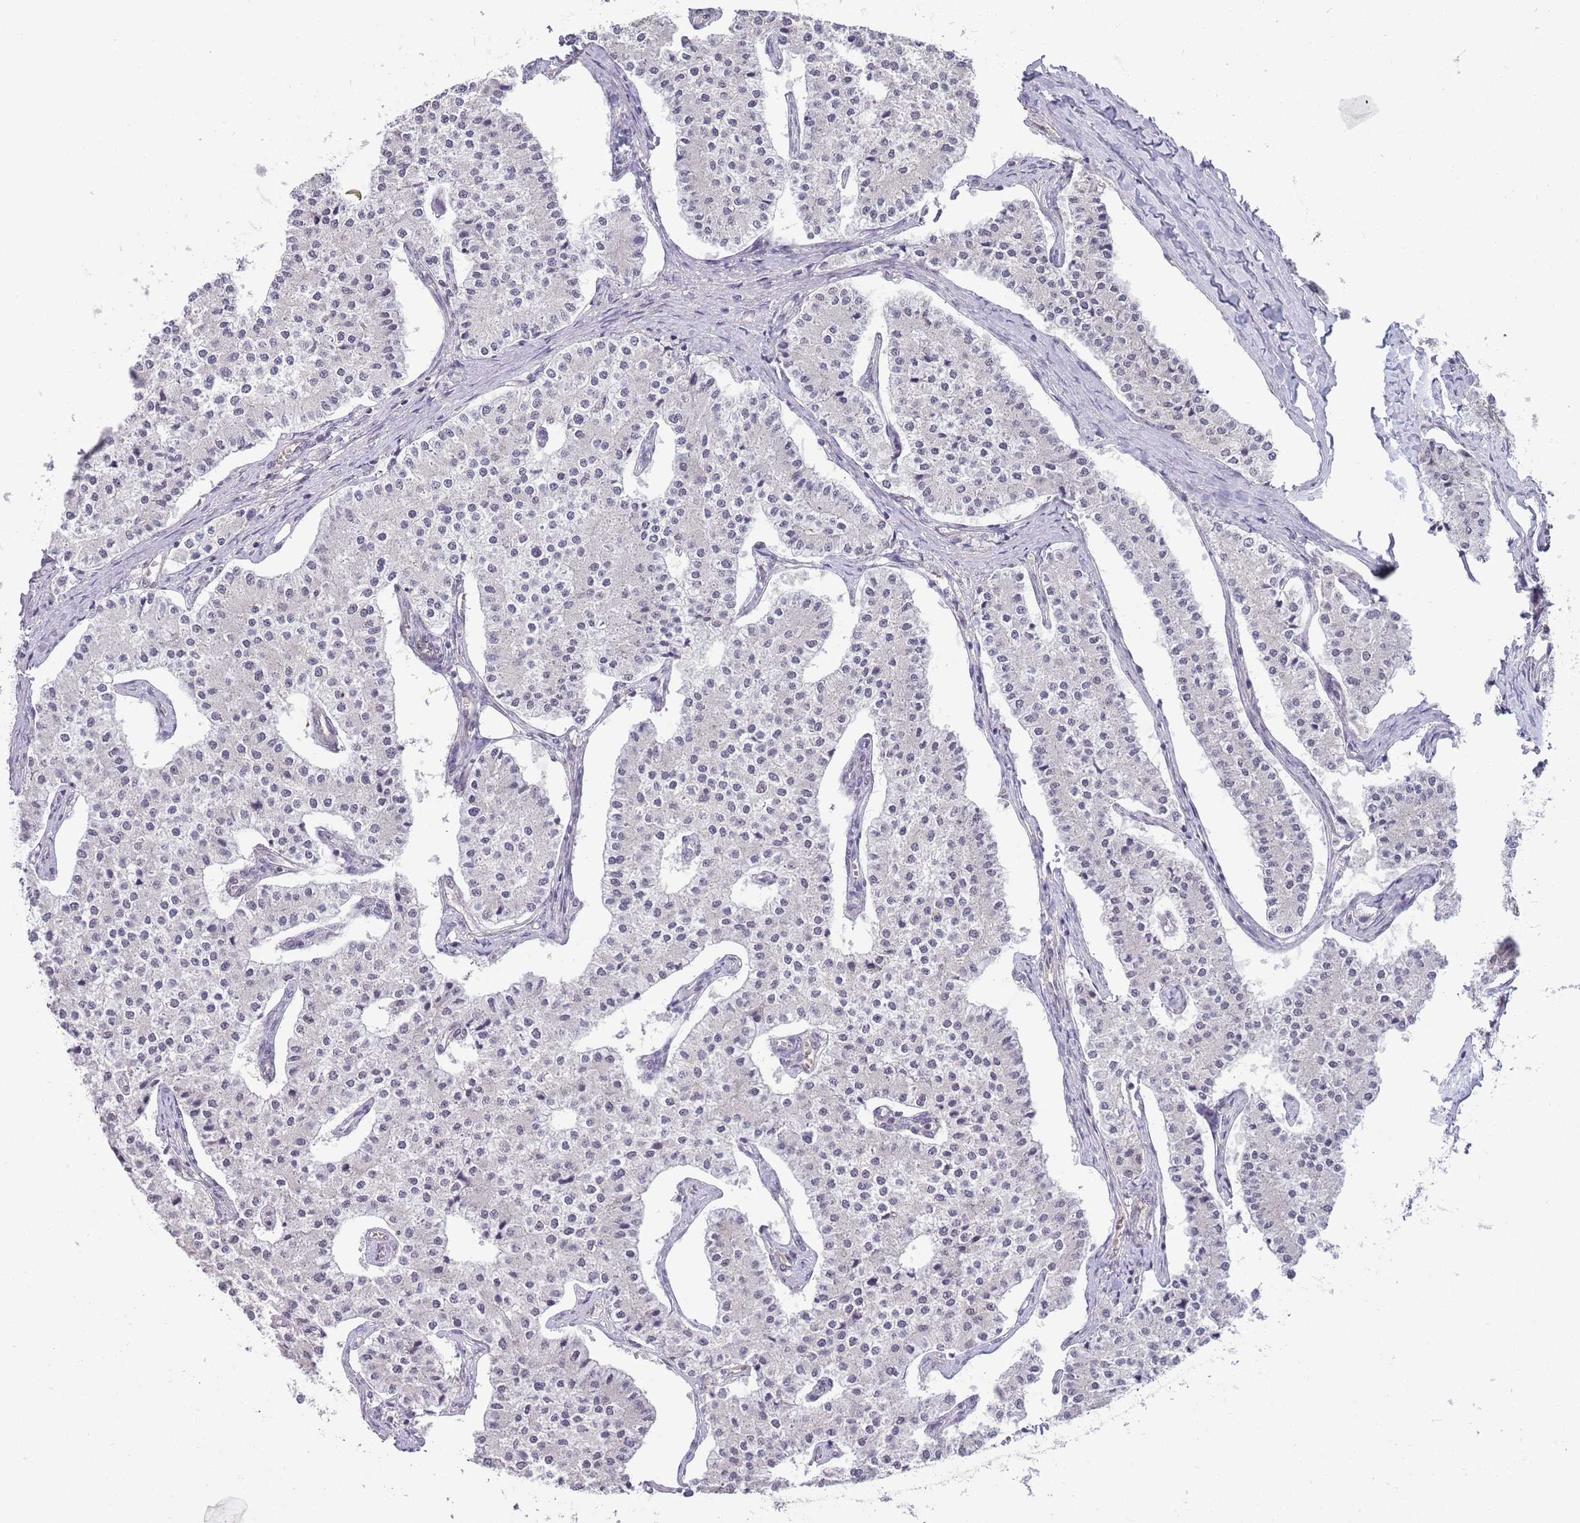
{"staining": {"intensity": "weak", "quantity": "25%-75%", "location": "nuclear"}, "tissue": "carcinoid", "cell_type": "Tumor cells", "image_type": "cancer", "snomed": [{"axis": "morphology", "description": "Carcinoid, malignant, NOS"}, {"axis": "topography", "description": "Colon"}], "caption": "Tumor cells show weak nuclear staining in approximately 25%-75% of cells in carcinoid (malignant). Immunohistochemistry (ihc) stains the protein in brown and the nuclei are stained blue.", "gene": "ZBTB7A", "patient": {"sex": "female", "age": 52}}